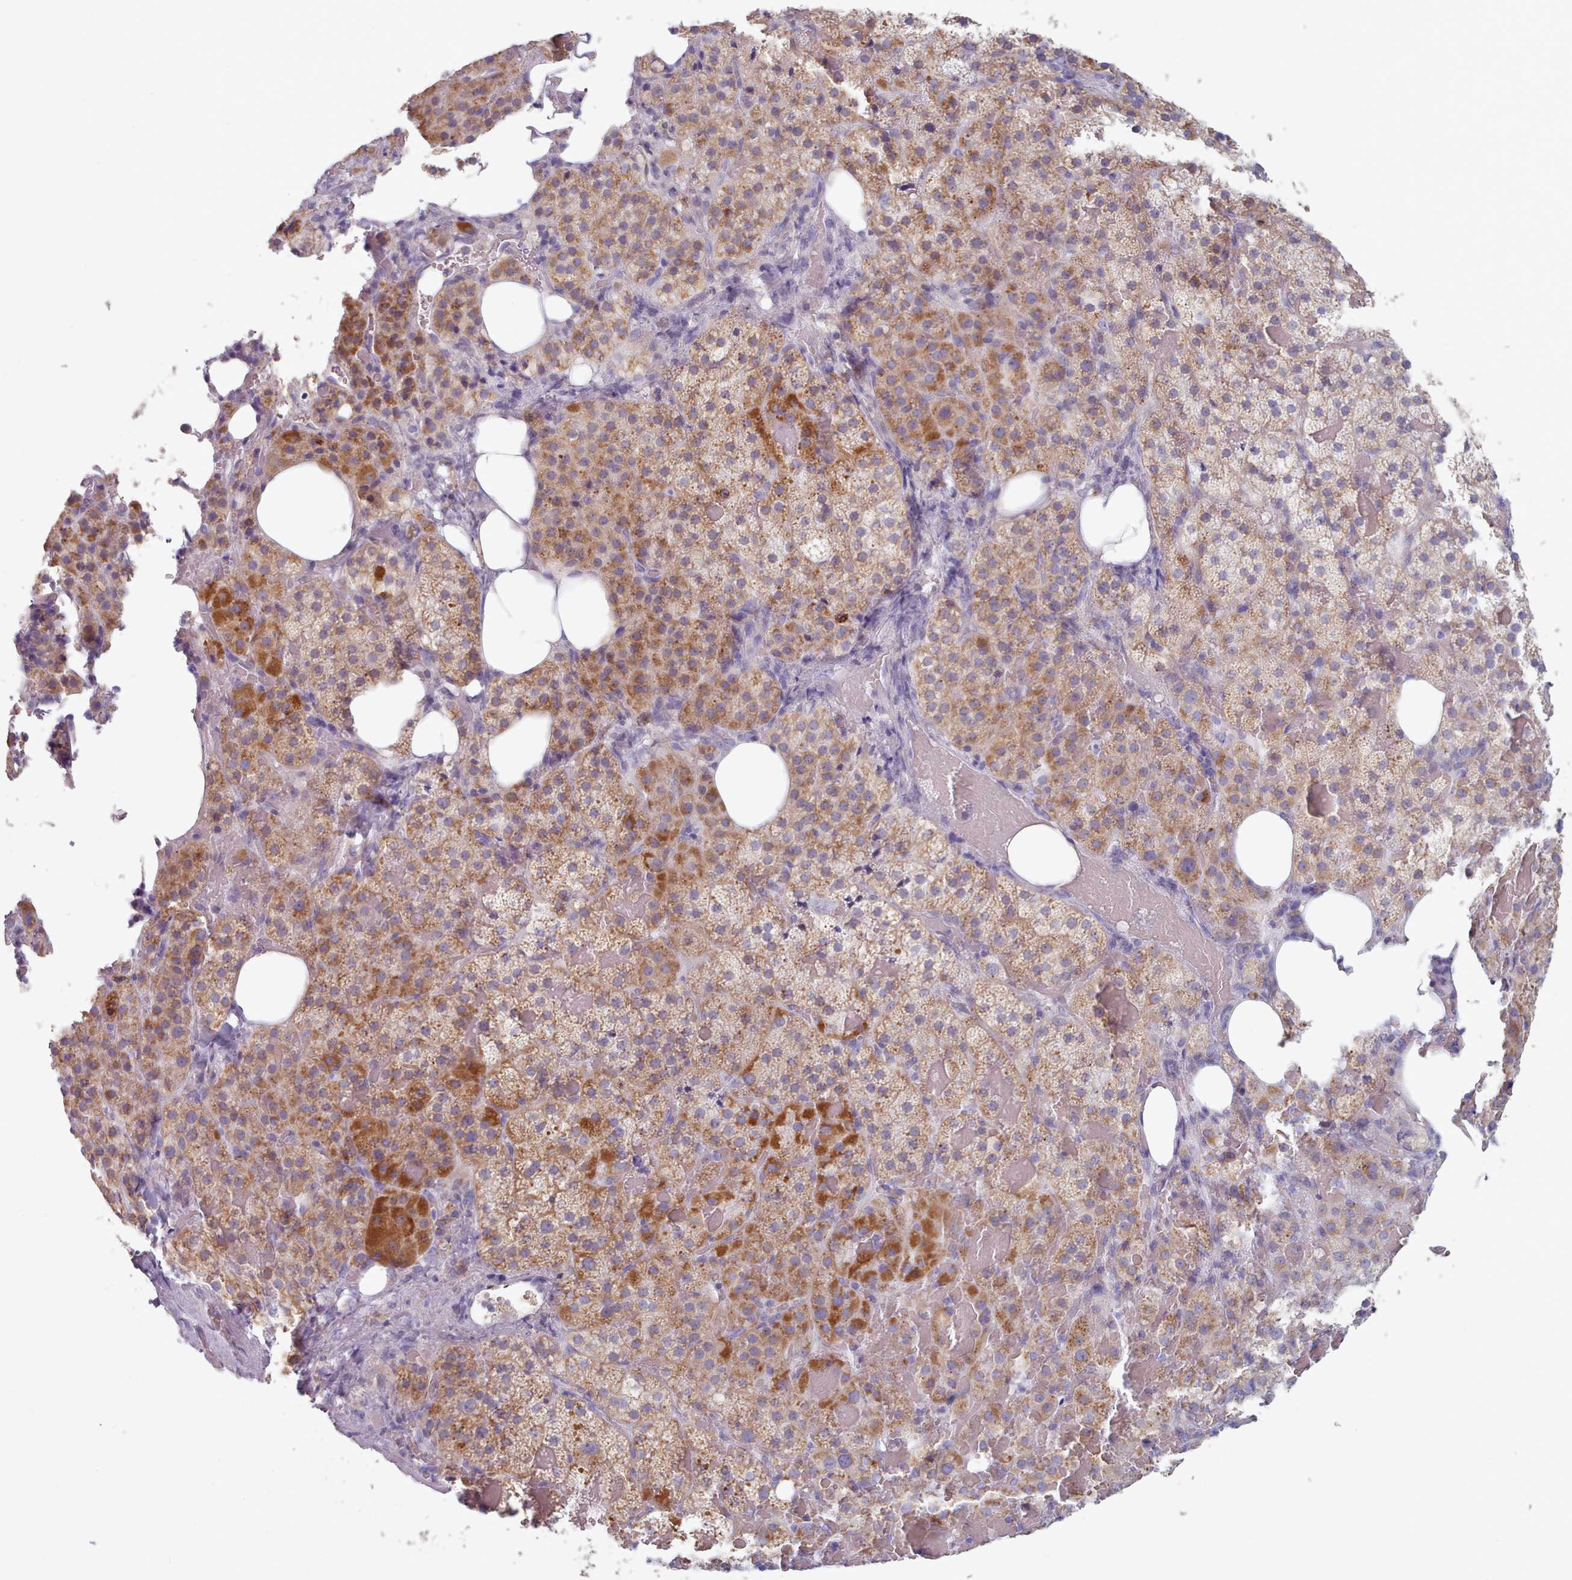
{"staining": {"intensity": "moderate", "quantity": ">75%", "location": "cytoplasmic/membranous"}, "tissue": "adrenal gland", "cell_type": "Glandular cells", "image_type": "normal", "snomed": [{"axis": "morphology", "description": "Normal tissue, NOS"}, {"axis": "topography", "description": "Adrenal gland"}], "caption": "Glandular cells reveal moderate cytoplasmic/membranous staining in approximately >75% of cells in unremarkable adrenal gland.", "gene": "HAO1", "patient": {"sex": "female", "age": 59}}